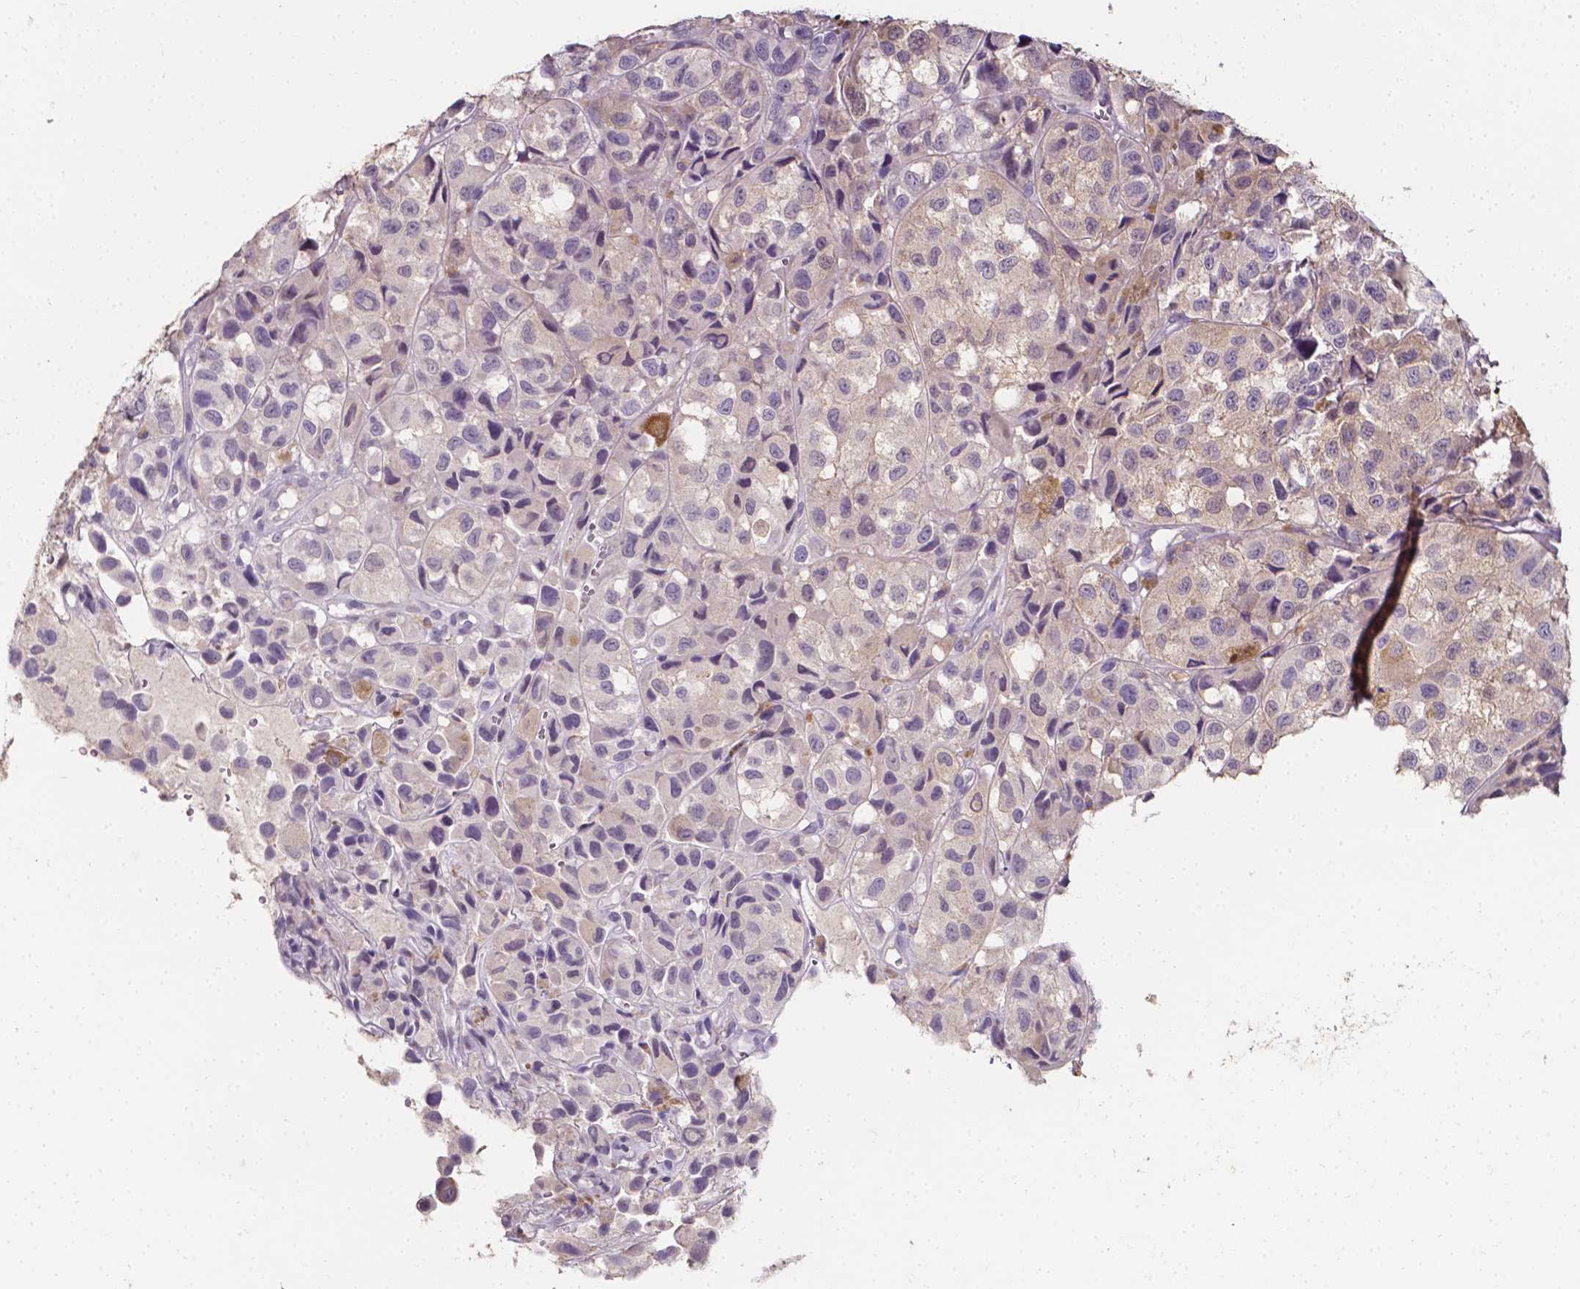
{"staining": {"intensity": "negative", "quantity": "none", "location": "none"}, "tissue": "melanoma", "cell_type": "Tumor cells", "image_type": "cancer", "snomed": [{"axis": "morphology", "description": "Malignant melanoma, NOS"}, {"axis": "topography", "description": "Skin"}], "caption": "A high-resolution histopathology image shows IHC staining of melanoma, which demonstrates no significant positivity in tumor cells.", "gene": "PSAT1", "patient": {"sex": "male", "age": 93}}